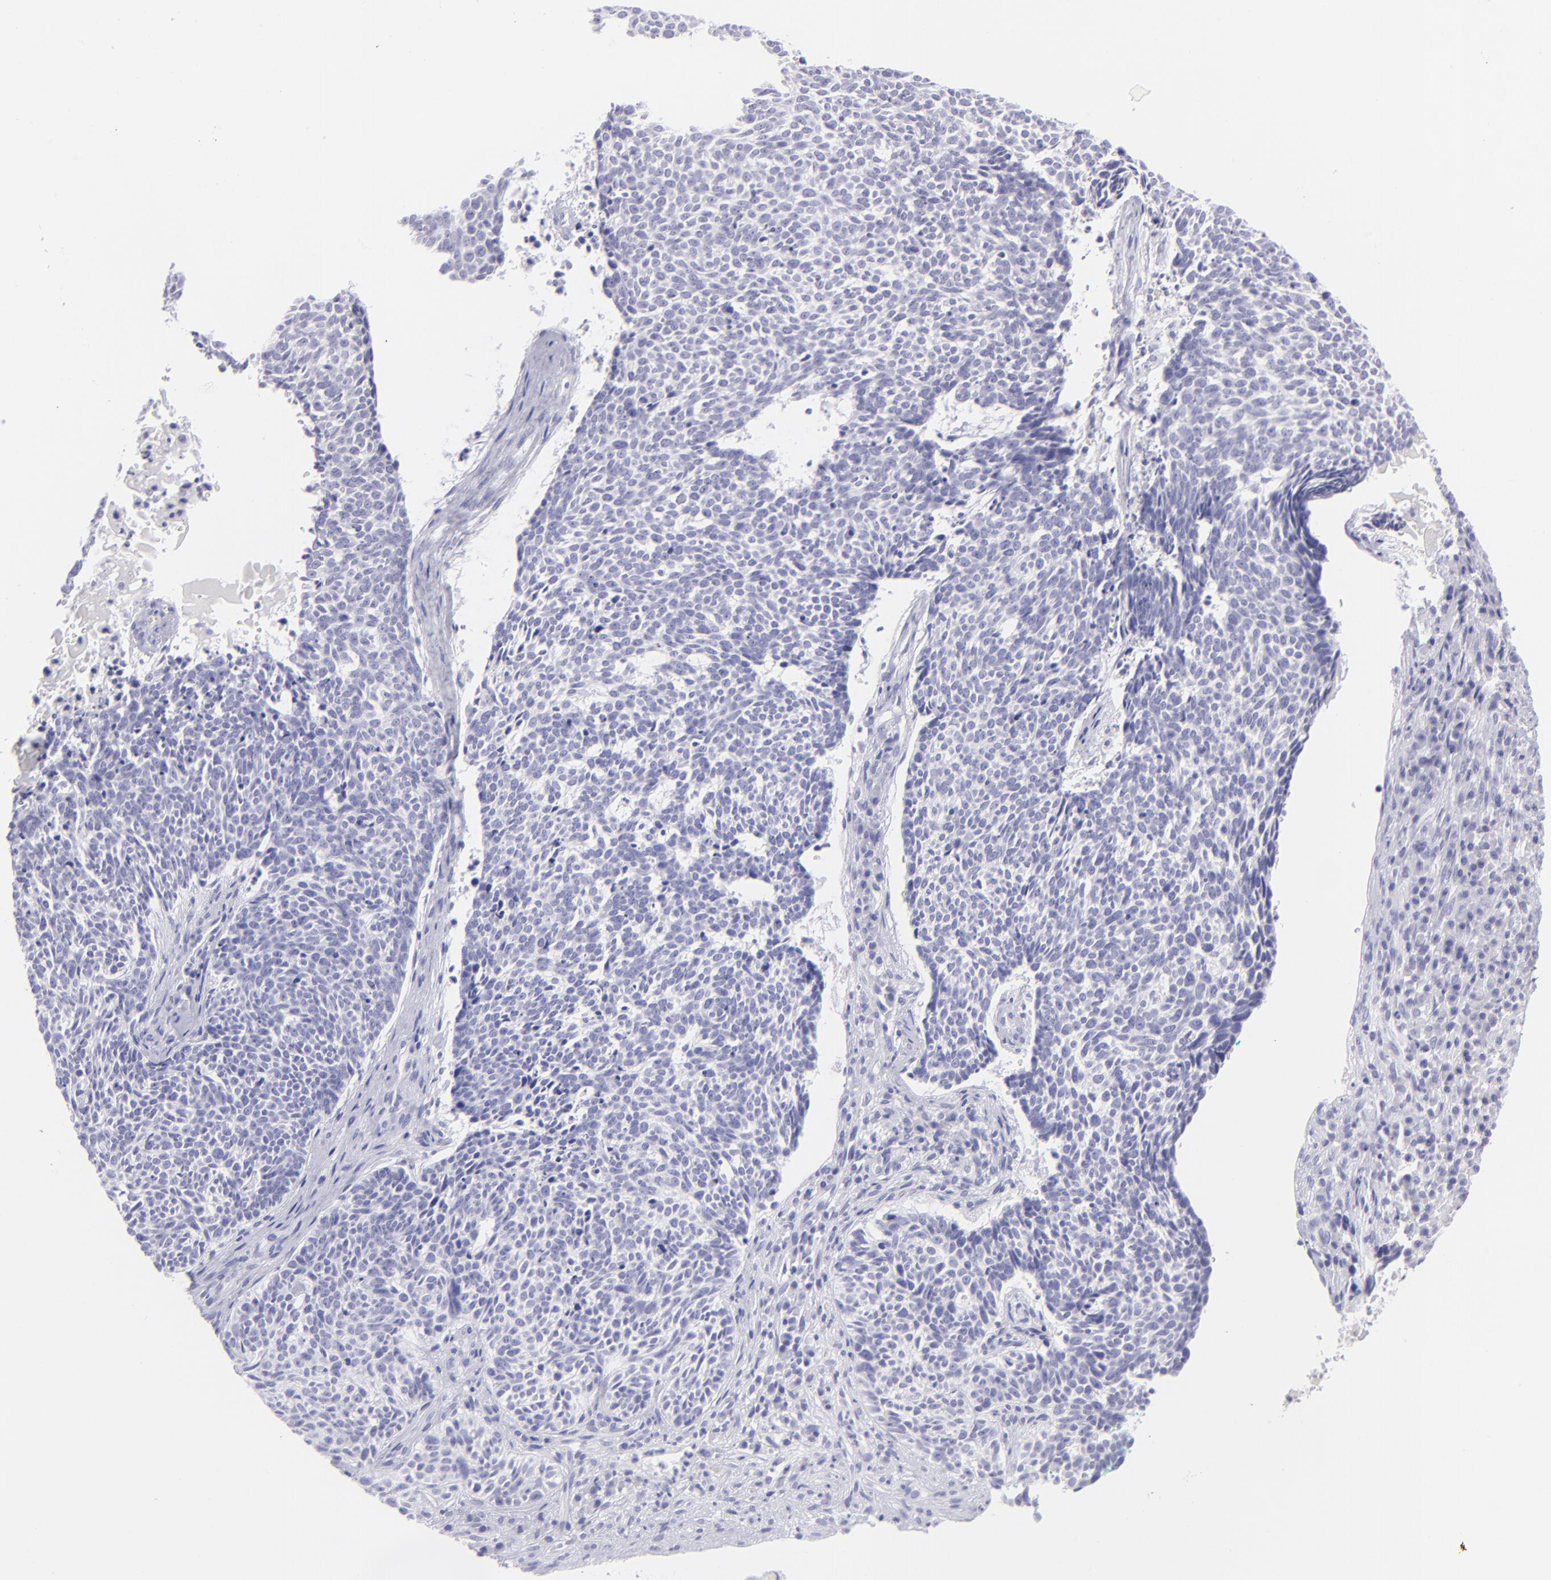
{"staining": {"intensity": "negative", "quantity": "none", "location": "none"}, "tissue": "skin cancer", "cell_type": "Tumor cells", "image_type": "cancer", "snomed": [{"axis": "morphology", "description": "Basal cell carcinoma"}, {"axis": "topography", "description": "Skin"}], "caption": "Immunohistochemical staining of basal cell carcinoma (skin) reveals no significant expression in tumor cells.", "gene": "SLC1A2", "patient": {"sex": "female", "age": 89}}